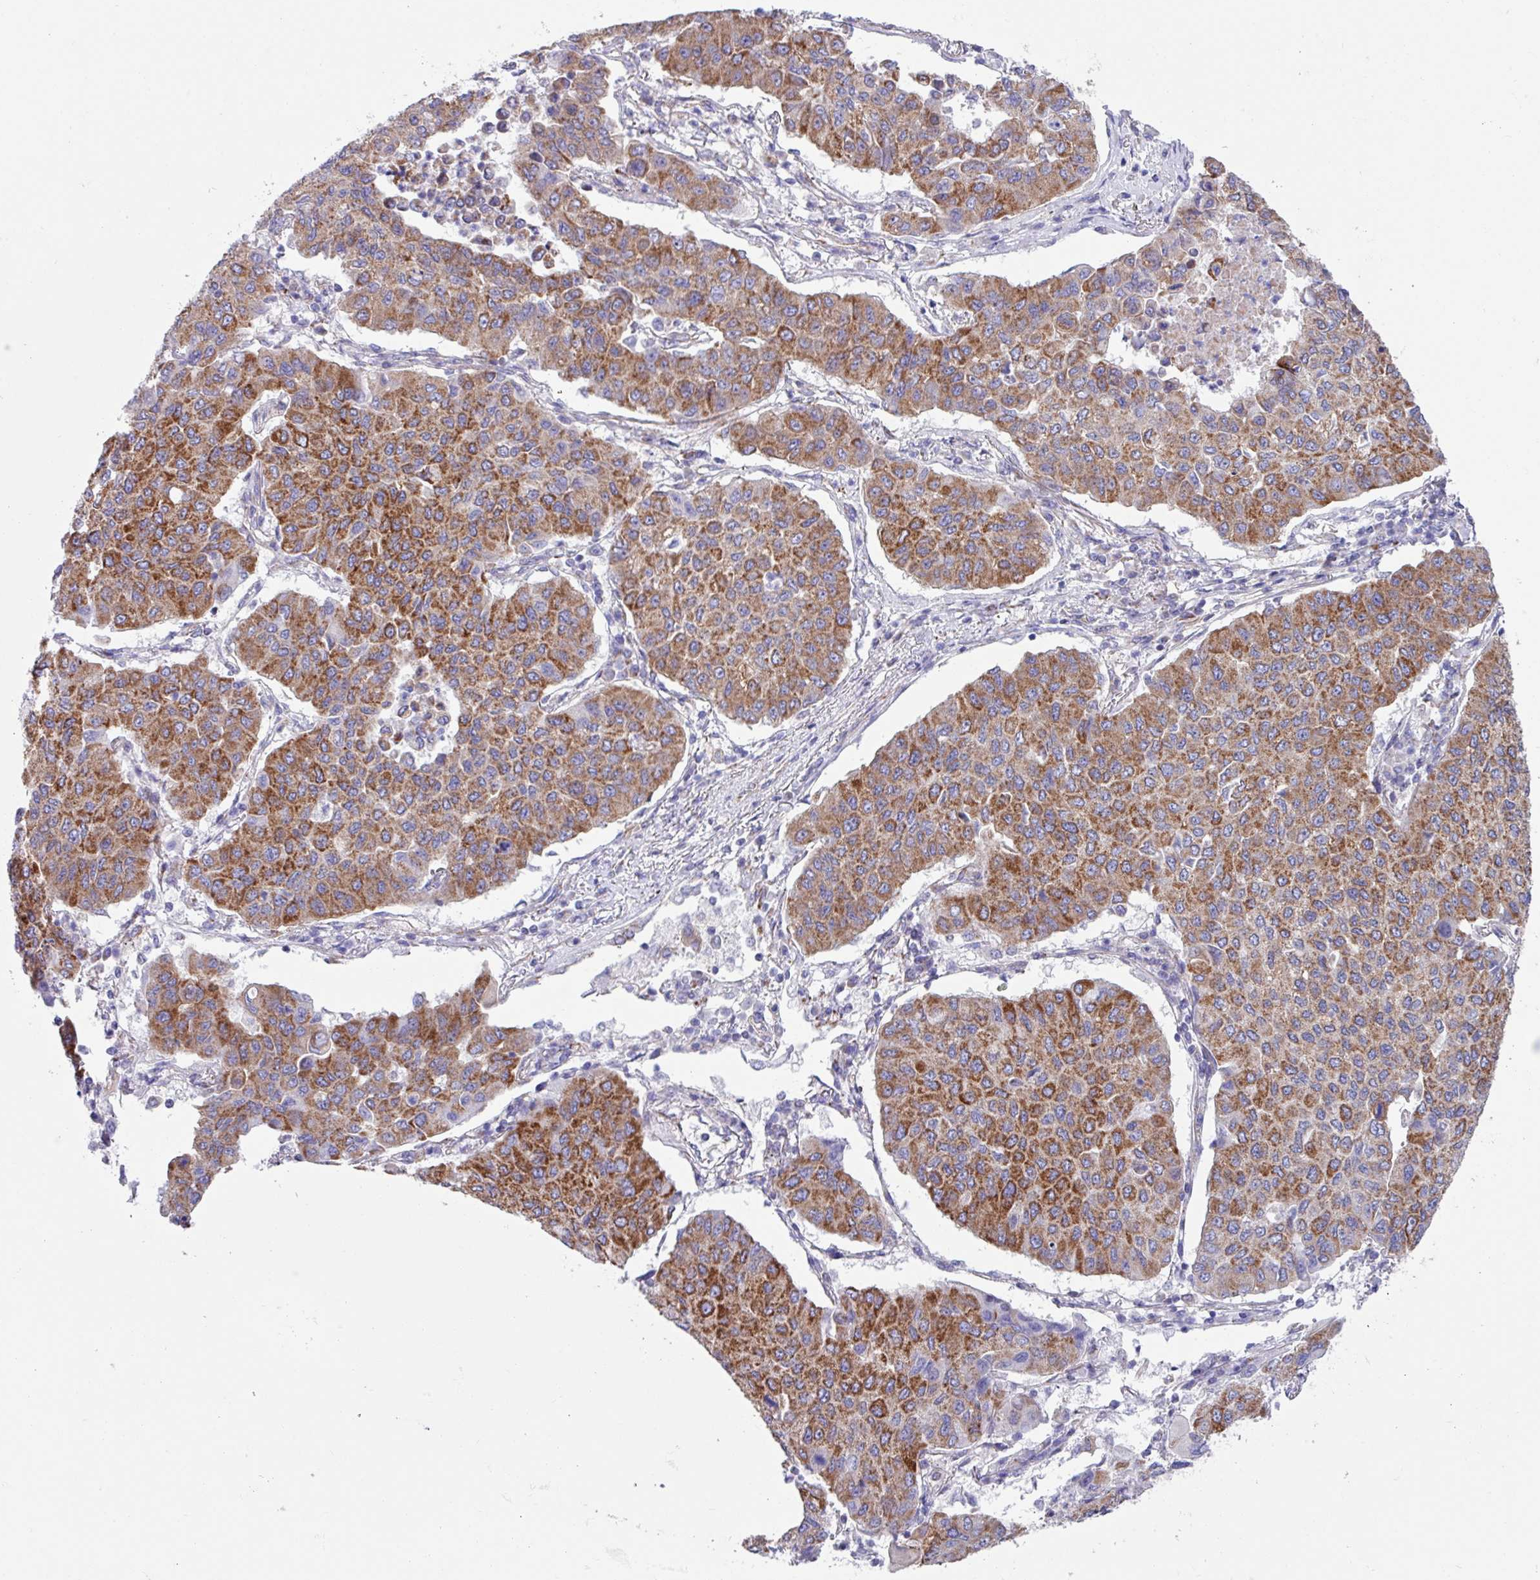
{"staining": {"intensity": "moderate", "quantity": ">75%", "location": "cytoplasmic/membranous"}, "tissue": "lung cancer", "cell_type": "Tumor cells", "image_type": "cancer", "snomed": [{"axis": "morphology", "description": "Squamous cell carcinoma, NOS"}, {"axis": "topography", "description": "Lung"}], "caption": "Moderate cytoplasmic/membranous protein staining is seen in about >75% of tumor cells in squamous cell carcinoma (lung). Nuclei are stained in blue.", "gene": "OTULIN", "patient": {"sex": "male", "age": 74}}